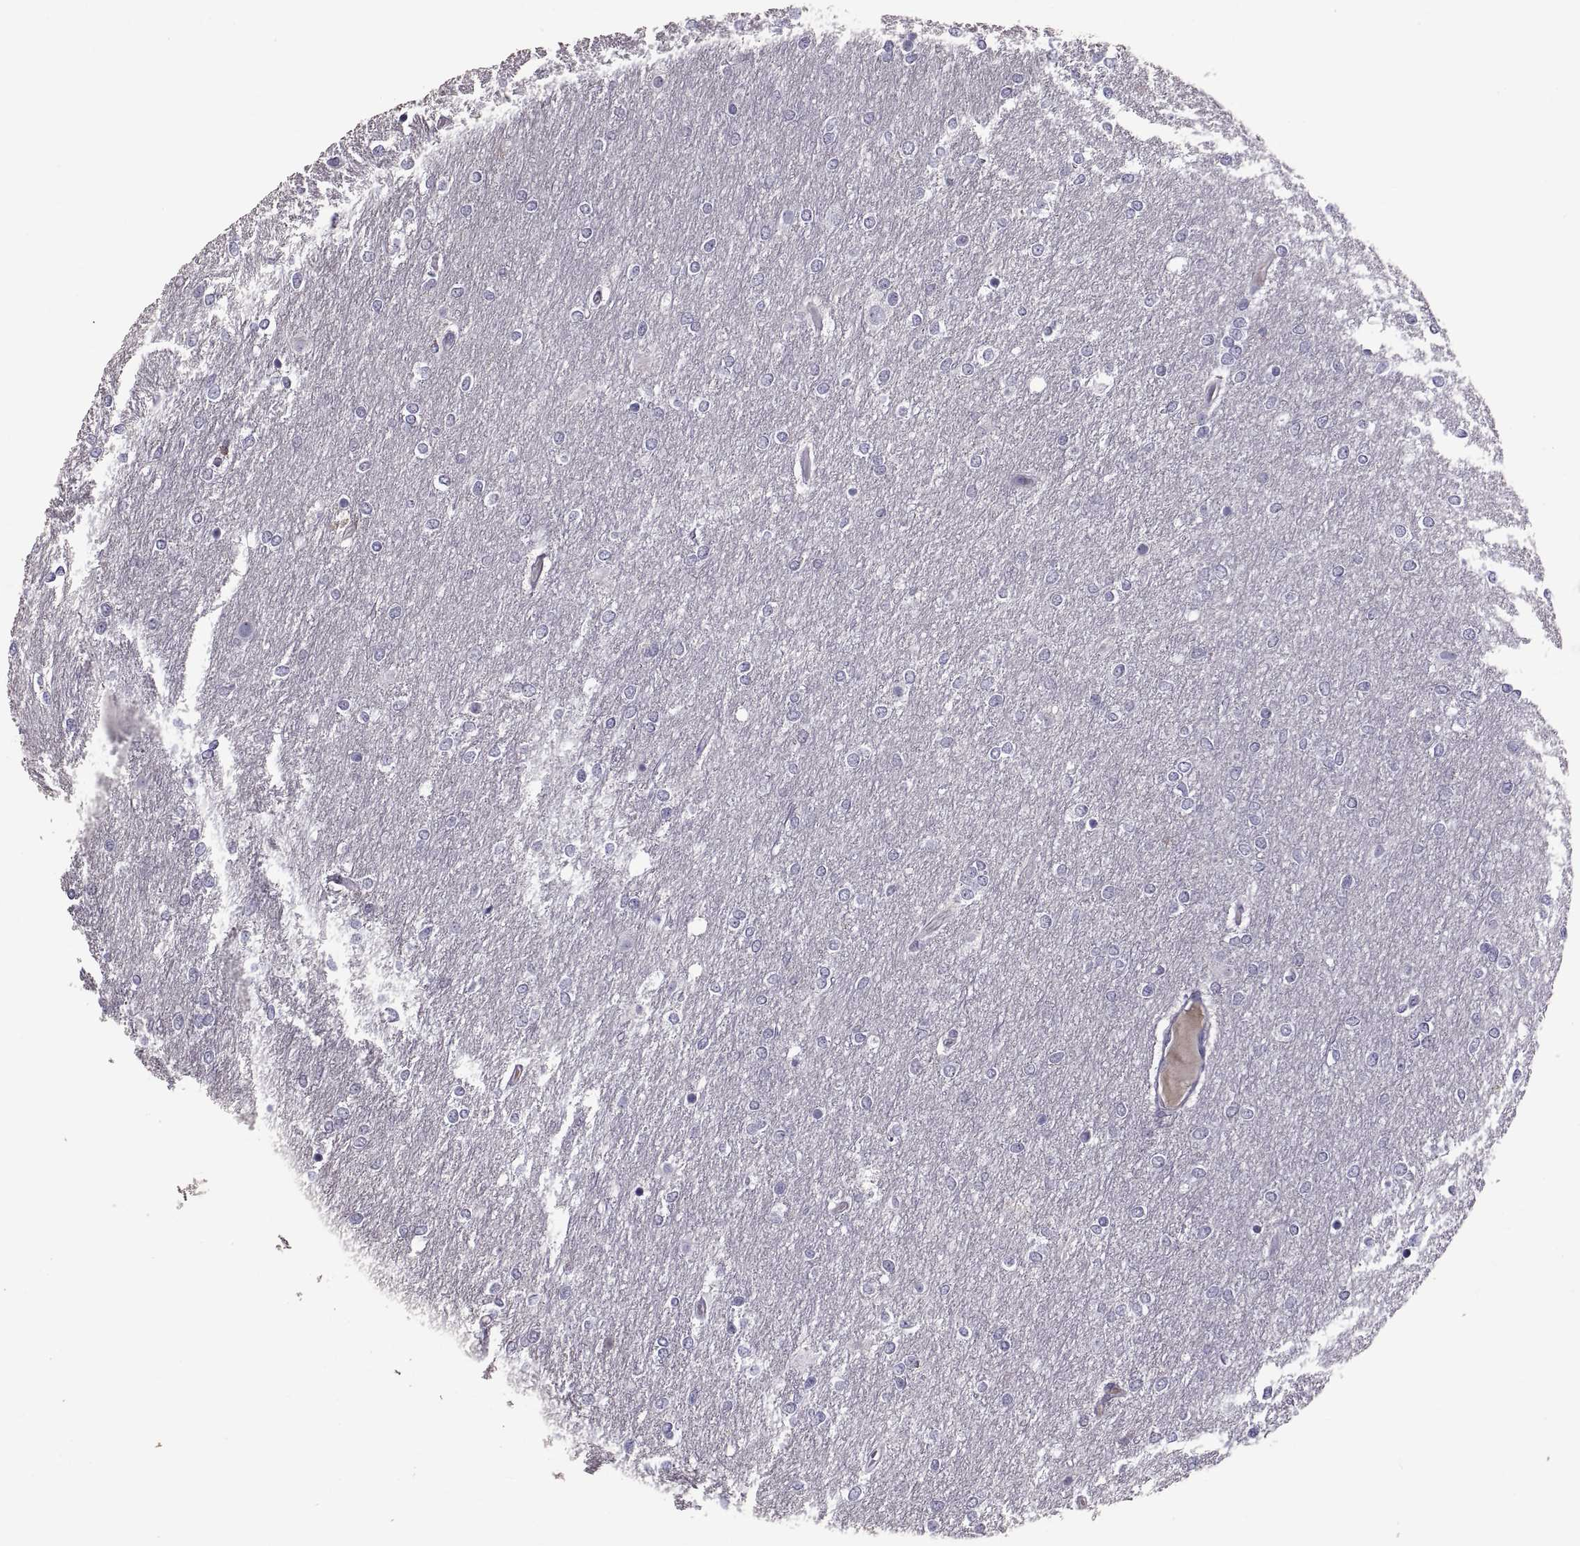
{"staining": {"intensity": "negative", "quantity": "none", "location": "none"}, "tissue": "glioma", "cell_type": "Tumor cells", "image_type": "cancer", "snomed": [{"axis": "morphology", "description": "Glioma, malignant, High grade"}, {"axis": "topography", "description": "Brain"}], "caption": "Immunohistochemistry (IHC) image of human high-grade glioma (malignant) stained for a protein (brown), which shows no staining in tumor cells.", "gene": "PDZRN4", "patient": {"sex": "female", "age": 61}}